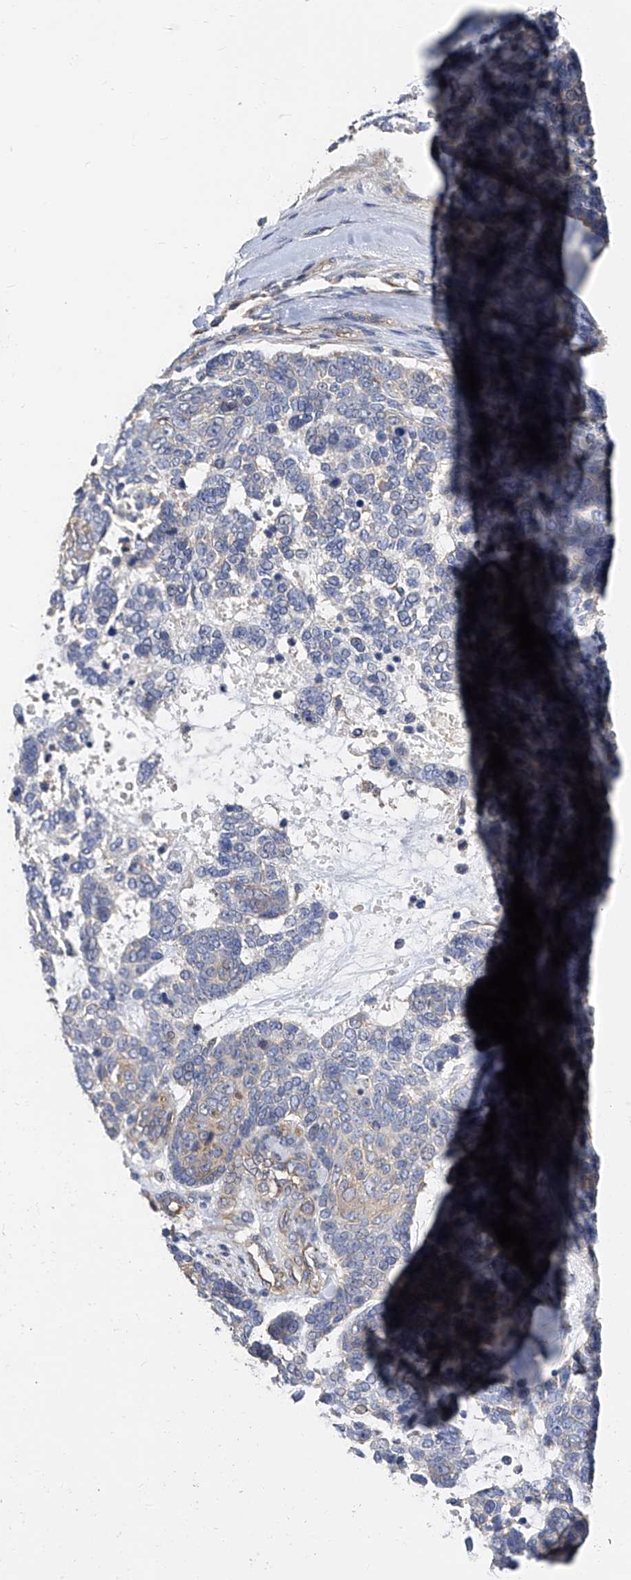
{"staining": {"intensity": "negative", "quantity": "none", "location": "none"}, "tissue": "skin cancer", "cell_type": "Tumor cells", "image_type": "cancer", "snomed": [{"axis": "morphology", "description": "Basal cell carcinoma"}, {"axis": "topography", "description": "Skin"}], "caption": "Immunohistochemistry micrograph of human skin cancer stained for a protein (brown), which shows no expression in tumor cells.", "gene": "PTK2", "patient": {"sex": "female", "age": 81}}